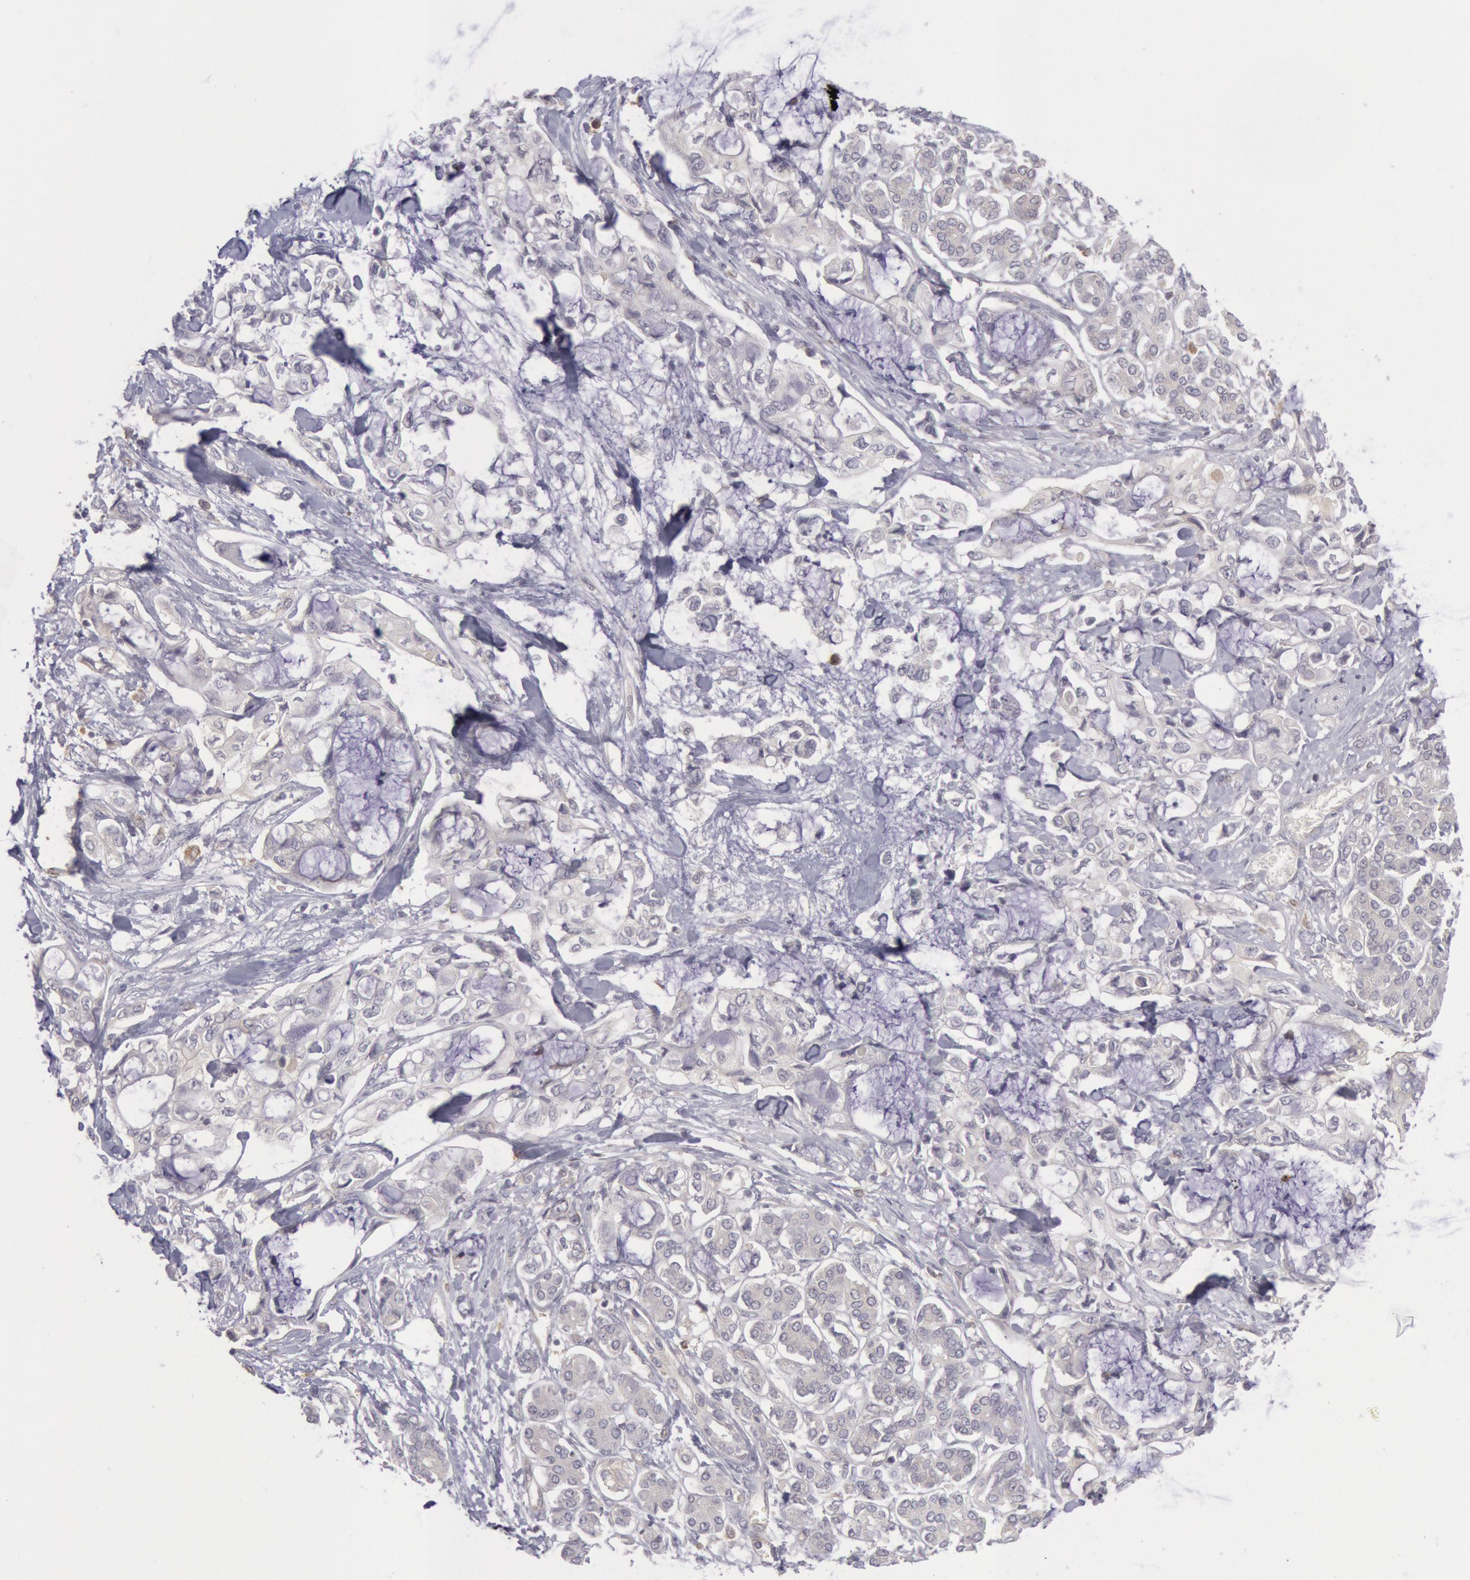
{"staining": {"intensity": "negative", "quantity": "none", "location": "none"}, "tissue": "pancreatic cancer", "cell_type": "Tumor cells", "image_type": "cancer", "snomed": [{"axis": "morphology", "description": "Adenocarcinoma, NOS"}, {"axis": "topography", "description": "Pancreas"}], "caption": "Immunohistochemistry (IHC) image of neoplastic tissue: pancreatic cancer (adenocarcinoma) stained with DAB (3,3'-diaminobenzidine) reveals no significant protein positivity in tumor cells. (DAB immunohistochemistry, high magnification).", "gene": "IKBKB", "patient": {"sex": "female", "age": 70}}